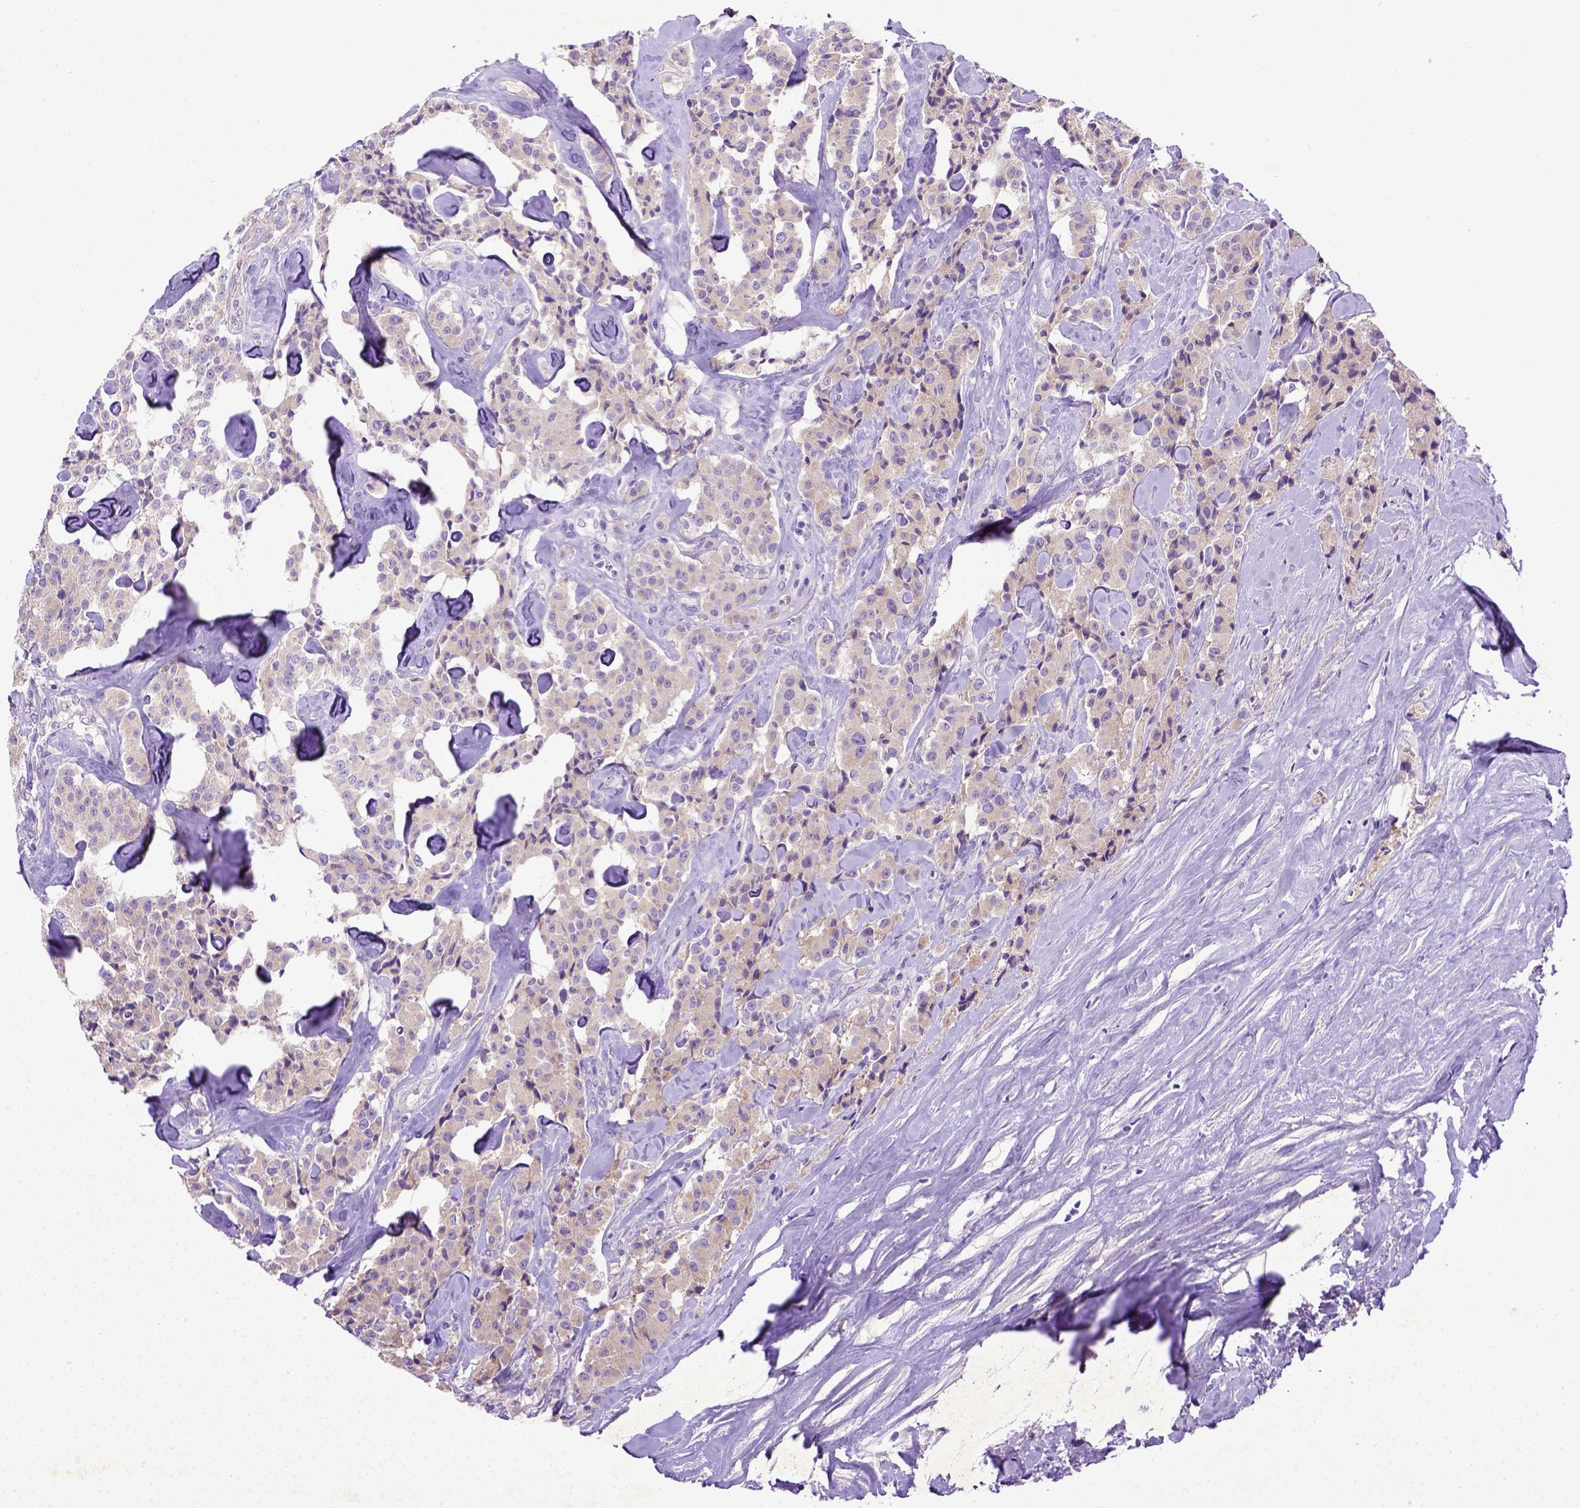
{"staining": {"intensity": "weak", "quantity": "25%-75%", "location": "cytoplasmic/membranous"}, "tissue": "carcinoid", "cell_type": "Tumor cells", "image_type": "cancer", "snomed": [{"axis": "morphology", "description": "Carcinoid, malignant, NOS"}, {"axis": "topography", "description": "Pancreas"}], "caption": "Carcinoid (malignant) tissue displays weak cytoplasmic/membranous expression in about 25%-75% of tumor cells (DAB IHC with brightfield microscopy, high magnification).", "gene": "DEPDC1B", "patient": {"sex": "male", "age": 41}}